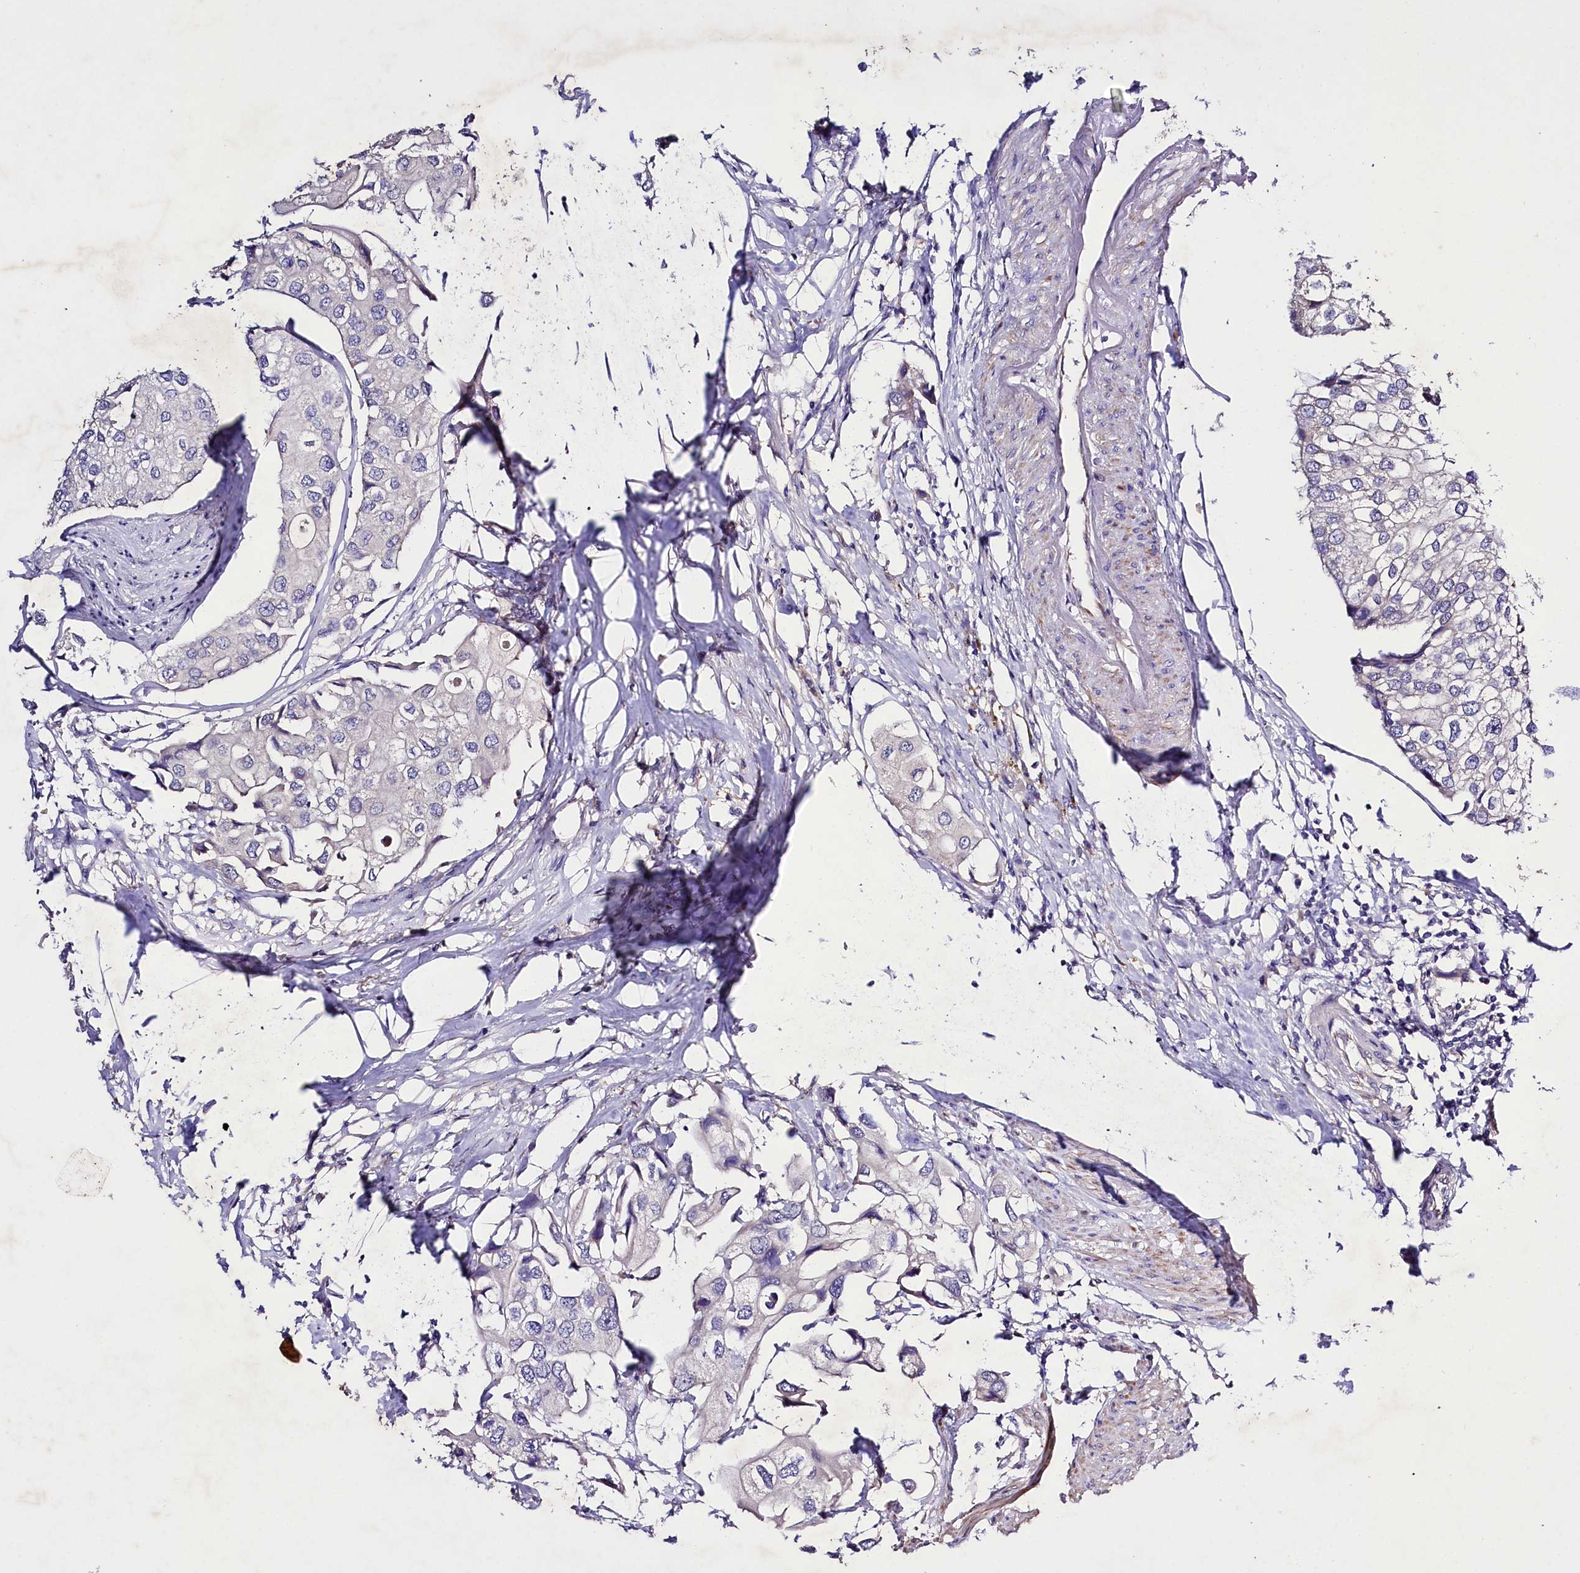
{"staining": {"intensity": "negative", "quantity": "none", "location": "none"}, "tissue": "urothelial cancer", "cell_type": "Tumor cells", "image_type": "cancer", "snomed": [{"axis": "morphology", "description": "Urothelial carcinoma, High grade"}, {"axis": "topography", "description": "Urinary bladder"}], "caption": "IHC histopathology image of neoplastic tissue: urothelial cancer stained with DAB (3,3'-diaminobenzidine) displays no significant protein staining in tumor cells. (Immunohistochemistry, brightfield microscopy, high magnification).", "gene": "SLC7A1", "patient": {"sex": "male", "age": 64}}